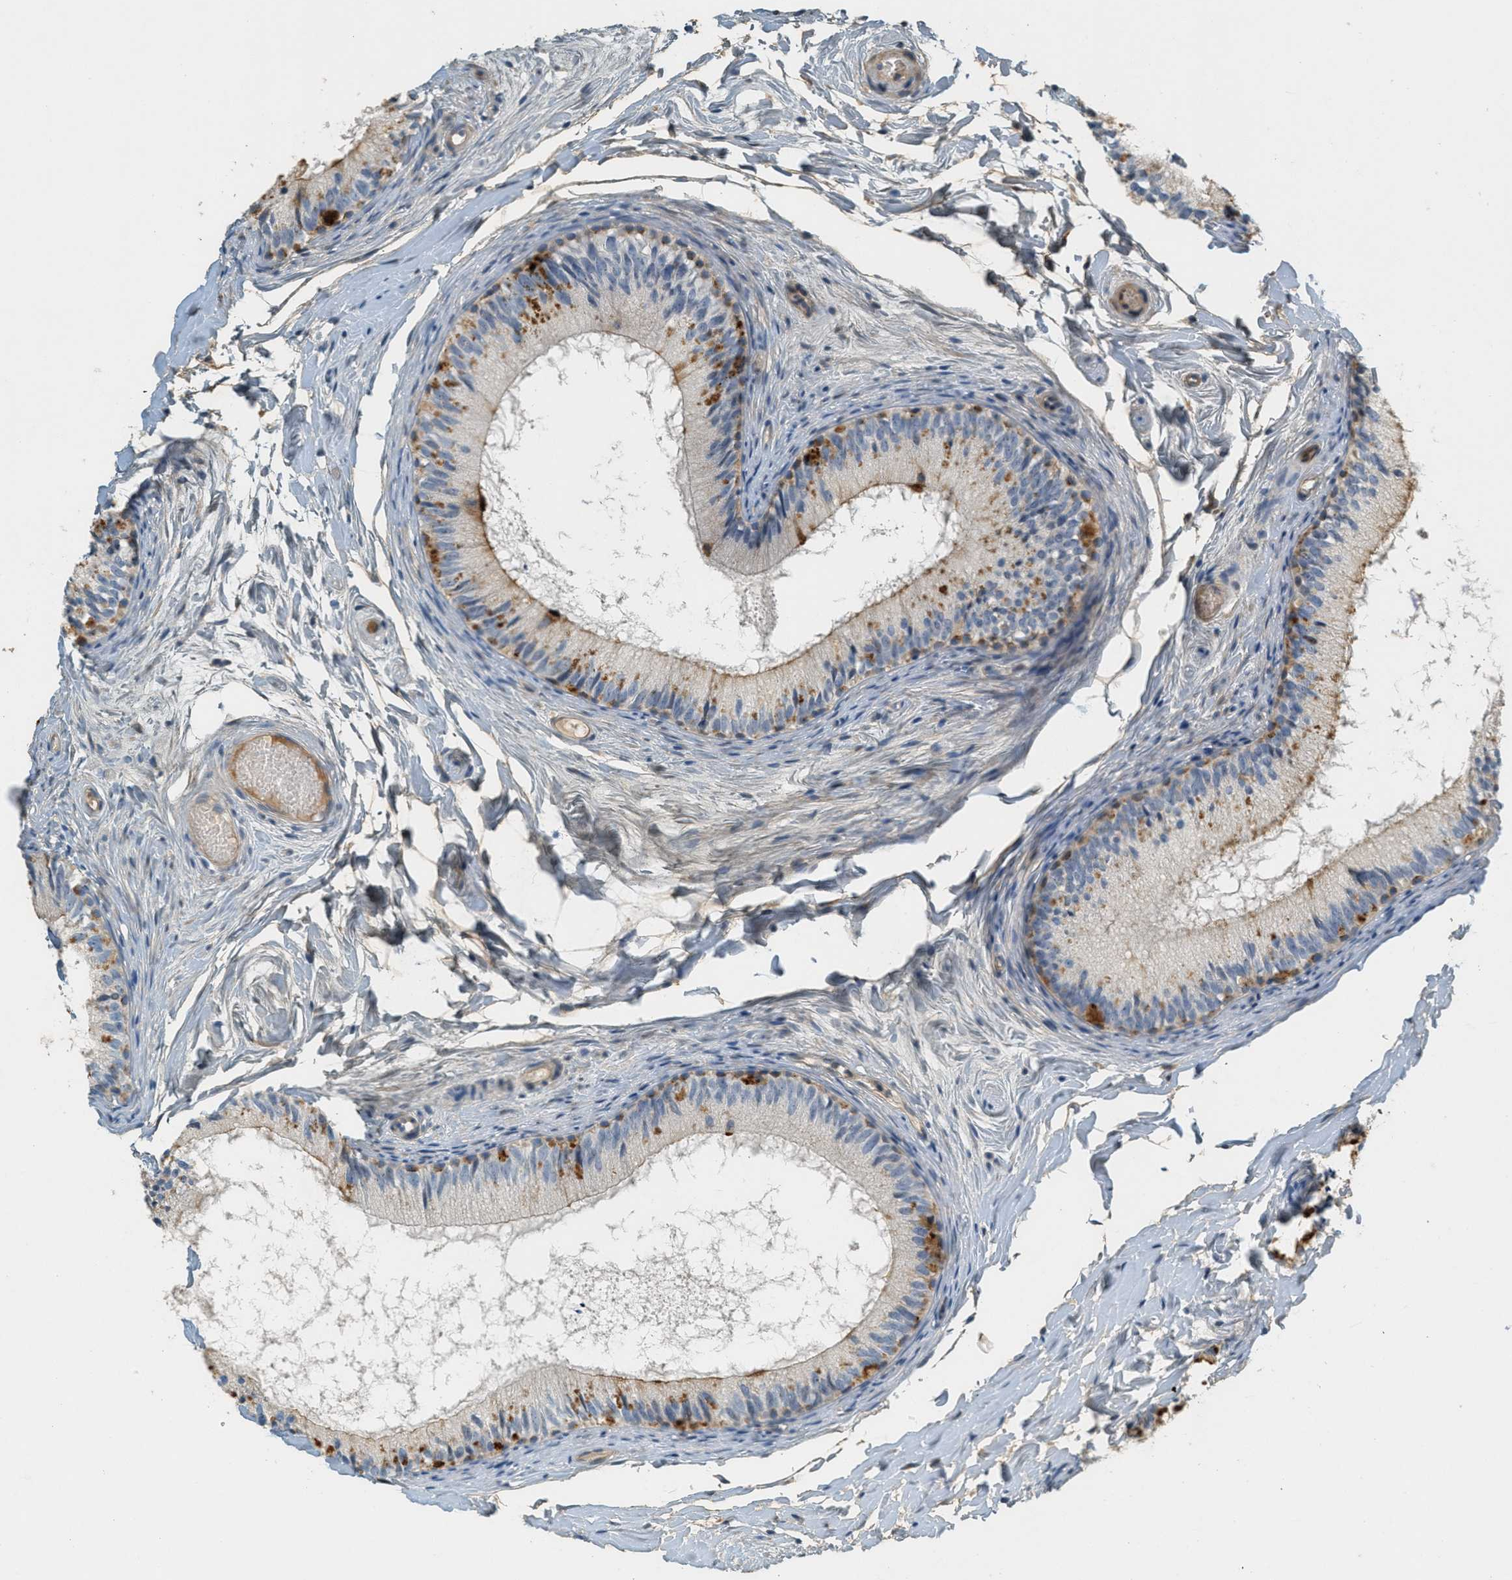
{"staining": {"intensity": "moderate", "quantity": "<25%", "location": "cytoplasmic/membranous"}, "tissue": "epididymis", "cell_type": "Glandular cells", "image_type": "normal", "snomed": [{"axis": "morphology", "description": "Normal tissue, NOS"}, {"axis": "topography", "description": "Epididymis"}], "caption": "Immunohistochemistry micrograph of unremarkable epididymis stained for a protein (brown), which displays low levels of moderate cytoplasmic/membranous expression in about <25% of glandular cells.", "gene": "ADCY5", "patient": {"sex": "male", "age": 46}}